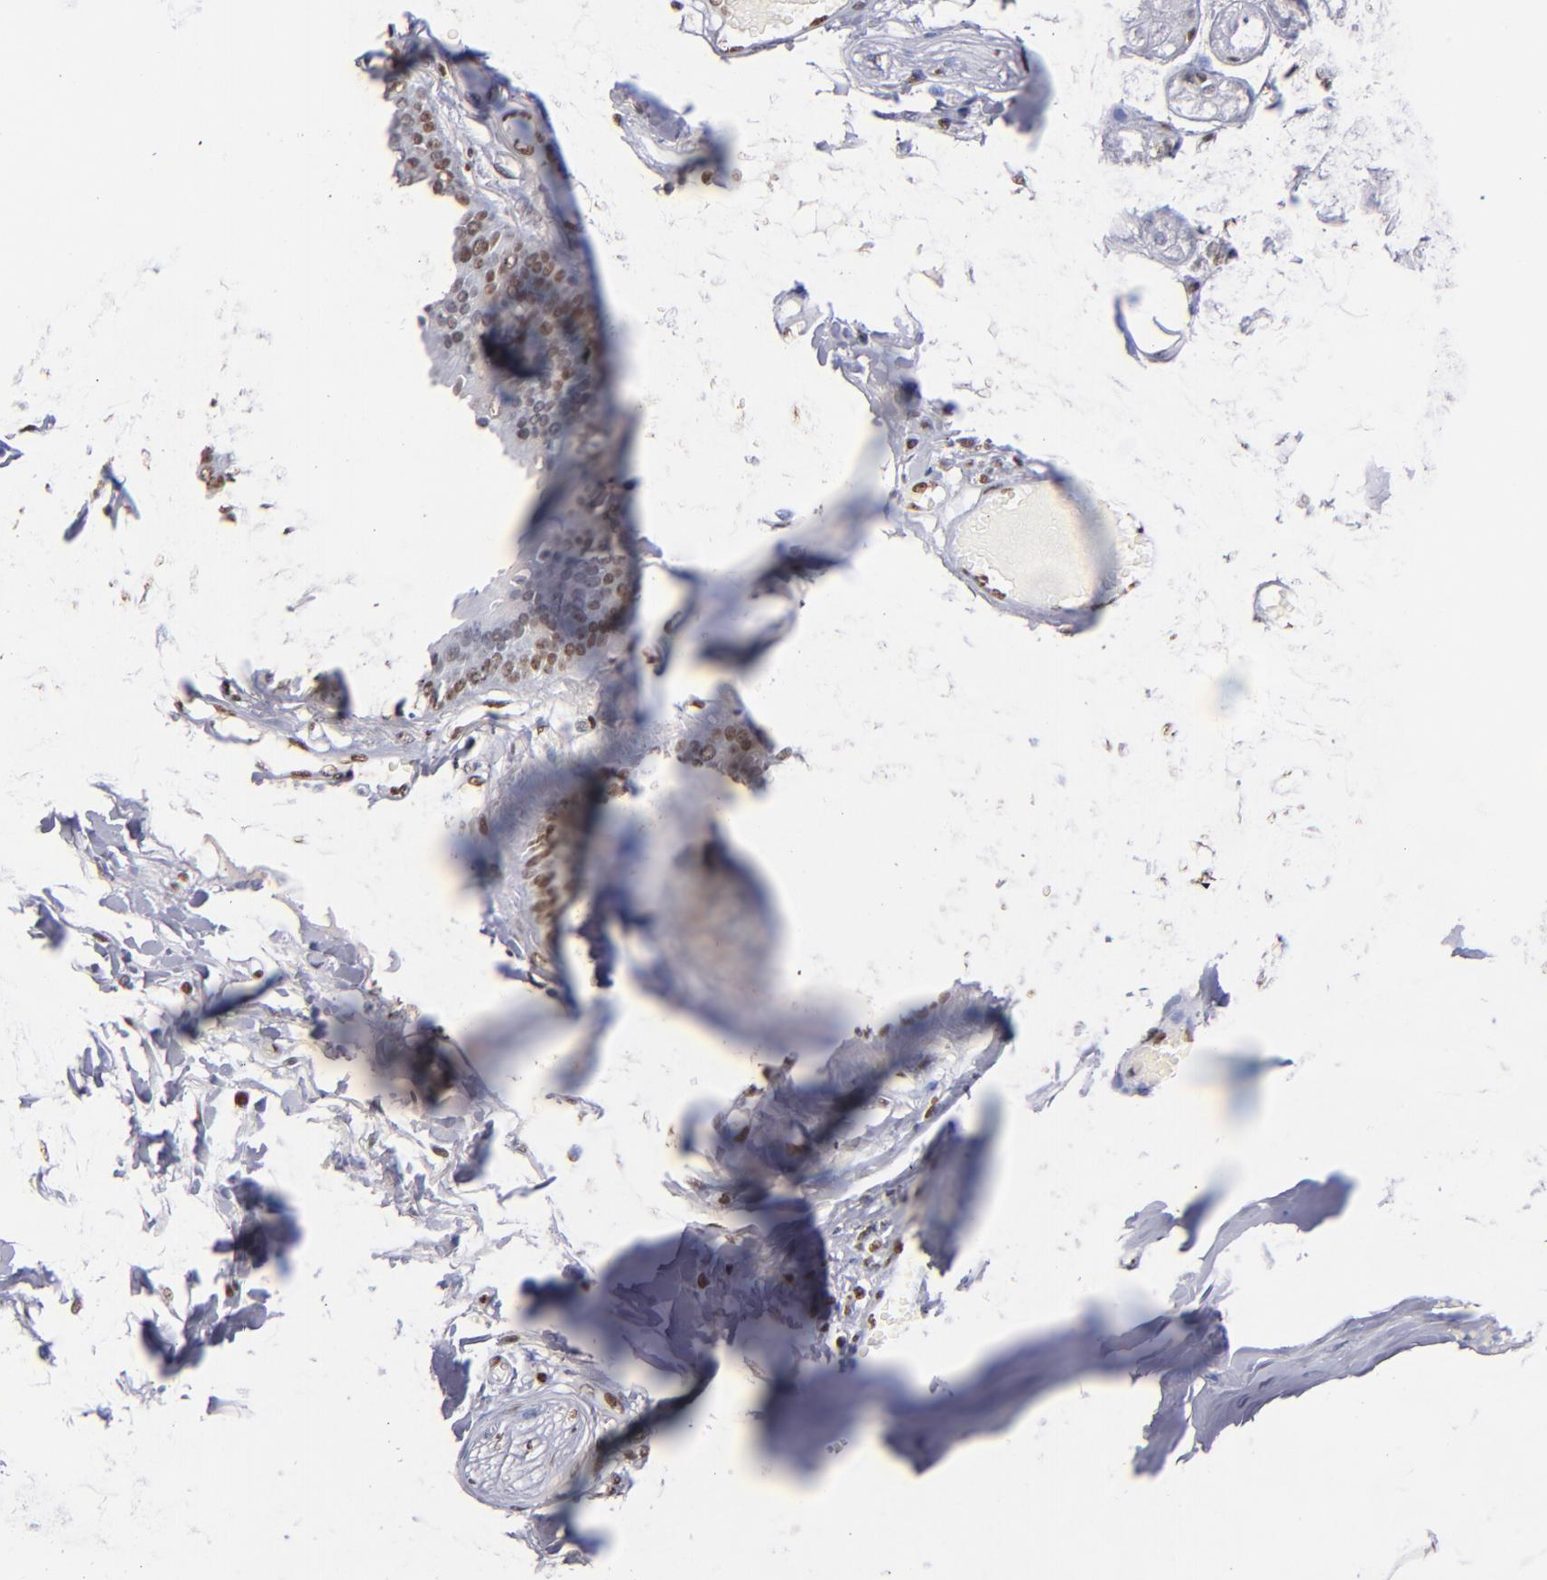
{"staining": {"intensity": "weak", "quantity": "<25%", "location": "nuclear"}, "tissue": "salivary gland", "cell_type": "Glandular cells", "image_type": "normal", "snomed": [{"axis": "morphology", "description": "Normal tissue, NOS"}, {"axis": "topography", "description": "Skeletal muscle"}, {"axis": "topography", "description": "Oral tissue"}, {"axis": "topography", "description": "Salivary gland"}, {"axis": "topography", "description": "Peripheral nerve tissue"}], "caption": "Immunohistochemistry of unremarkable salivary gland reveals no expression in glandular cells.", "gene": "IFI16", "patient": {"sex": "male", "age": 54}}